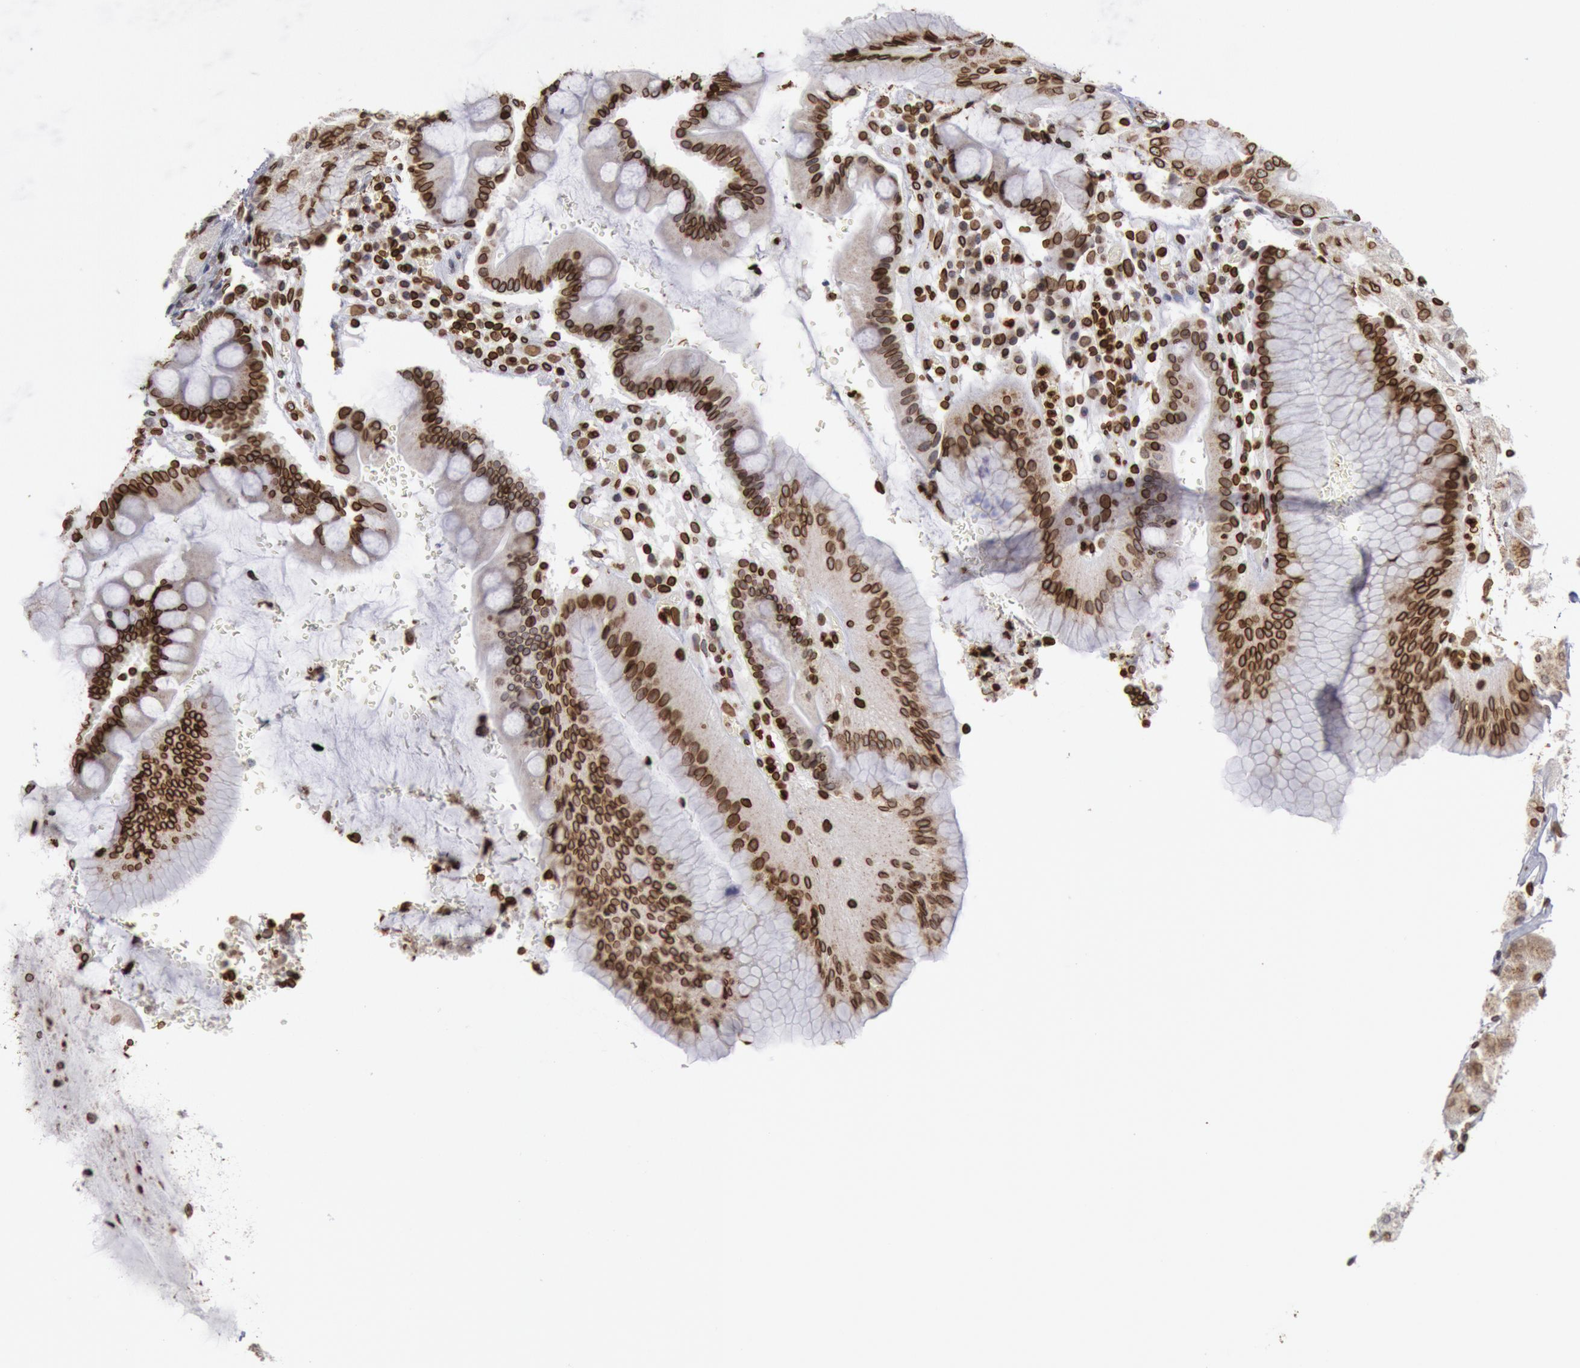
{"staining": {"intensity": "strong", "quantity": ">75%", "location": "cytoplasmic/membranous,nuclear"}, "tissue": "stomach", "cell_type": "Glandular cells", "image_type": "normal", "snomed": [{"axis": "morphology", "description": "Normal tissue, NOS"}, {"axis": "topography", "description": "Stomach, lower"}], "caption": "Approximately >75% of glandular cells in benign stomach demonstrate strong cytoplasmic/membranous,nuclear protein staining as visualized by brown immunohistochemical staining.", "gene": "SUN2", "patient": {"sex": "female", "age": 73}}